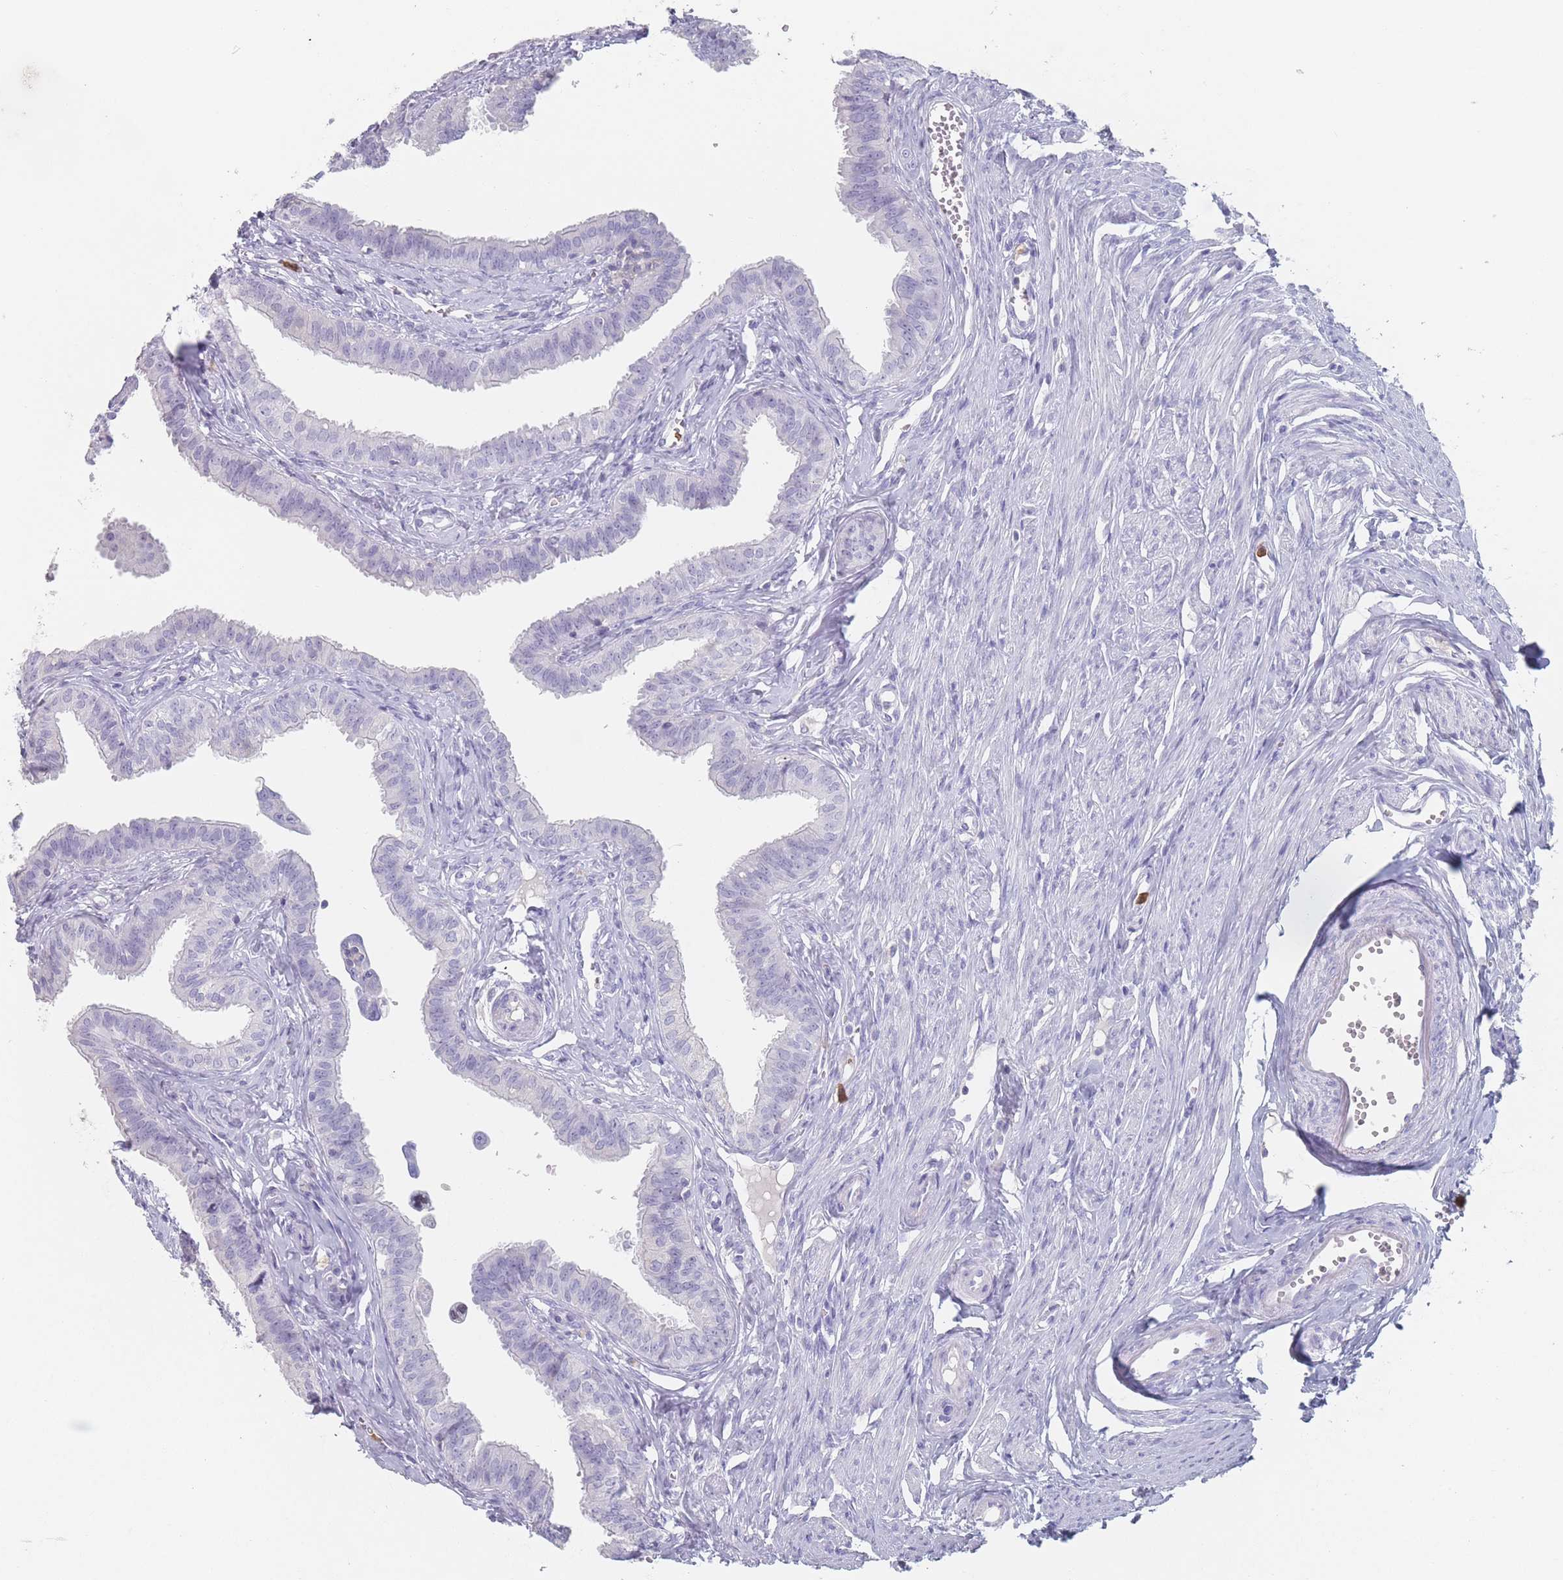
{"staining": {"intensity": "negative", "quantity": "none", "location": "none"}, "tissue": "fallopian tube", "cell_type": "Glandular cells", "image_type": "normal", "snomed": [{"axis": "morphology", "description": "Normal tissue, NOS"}, {"axis": "morphology", "description": "Carcinoma, NOS"}, {"axis": "topography", "description": "Fallopian tube"}, {"axis": "topography", "description": "Ovary"}], "caption": "Glandular cells show no significant positivity in benign fallopian tube.", "gene": "ATP1A3", "patient": {"sex": "female", "age": 59}}